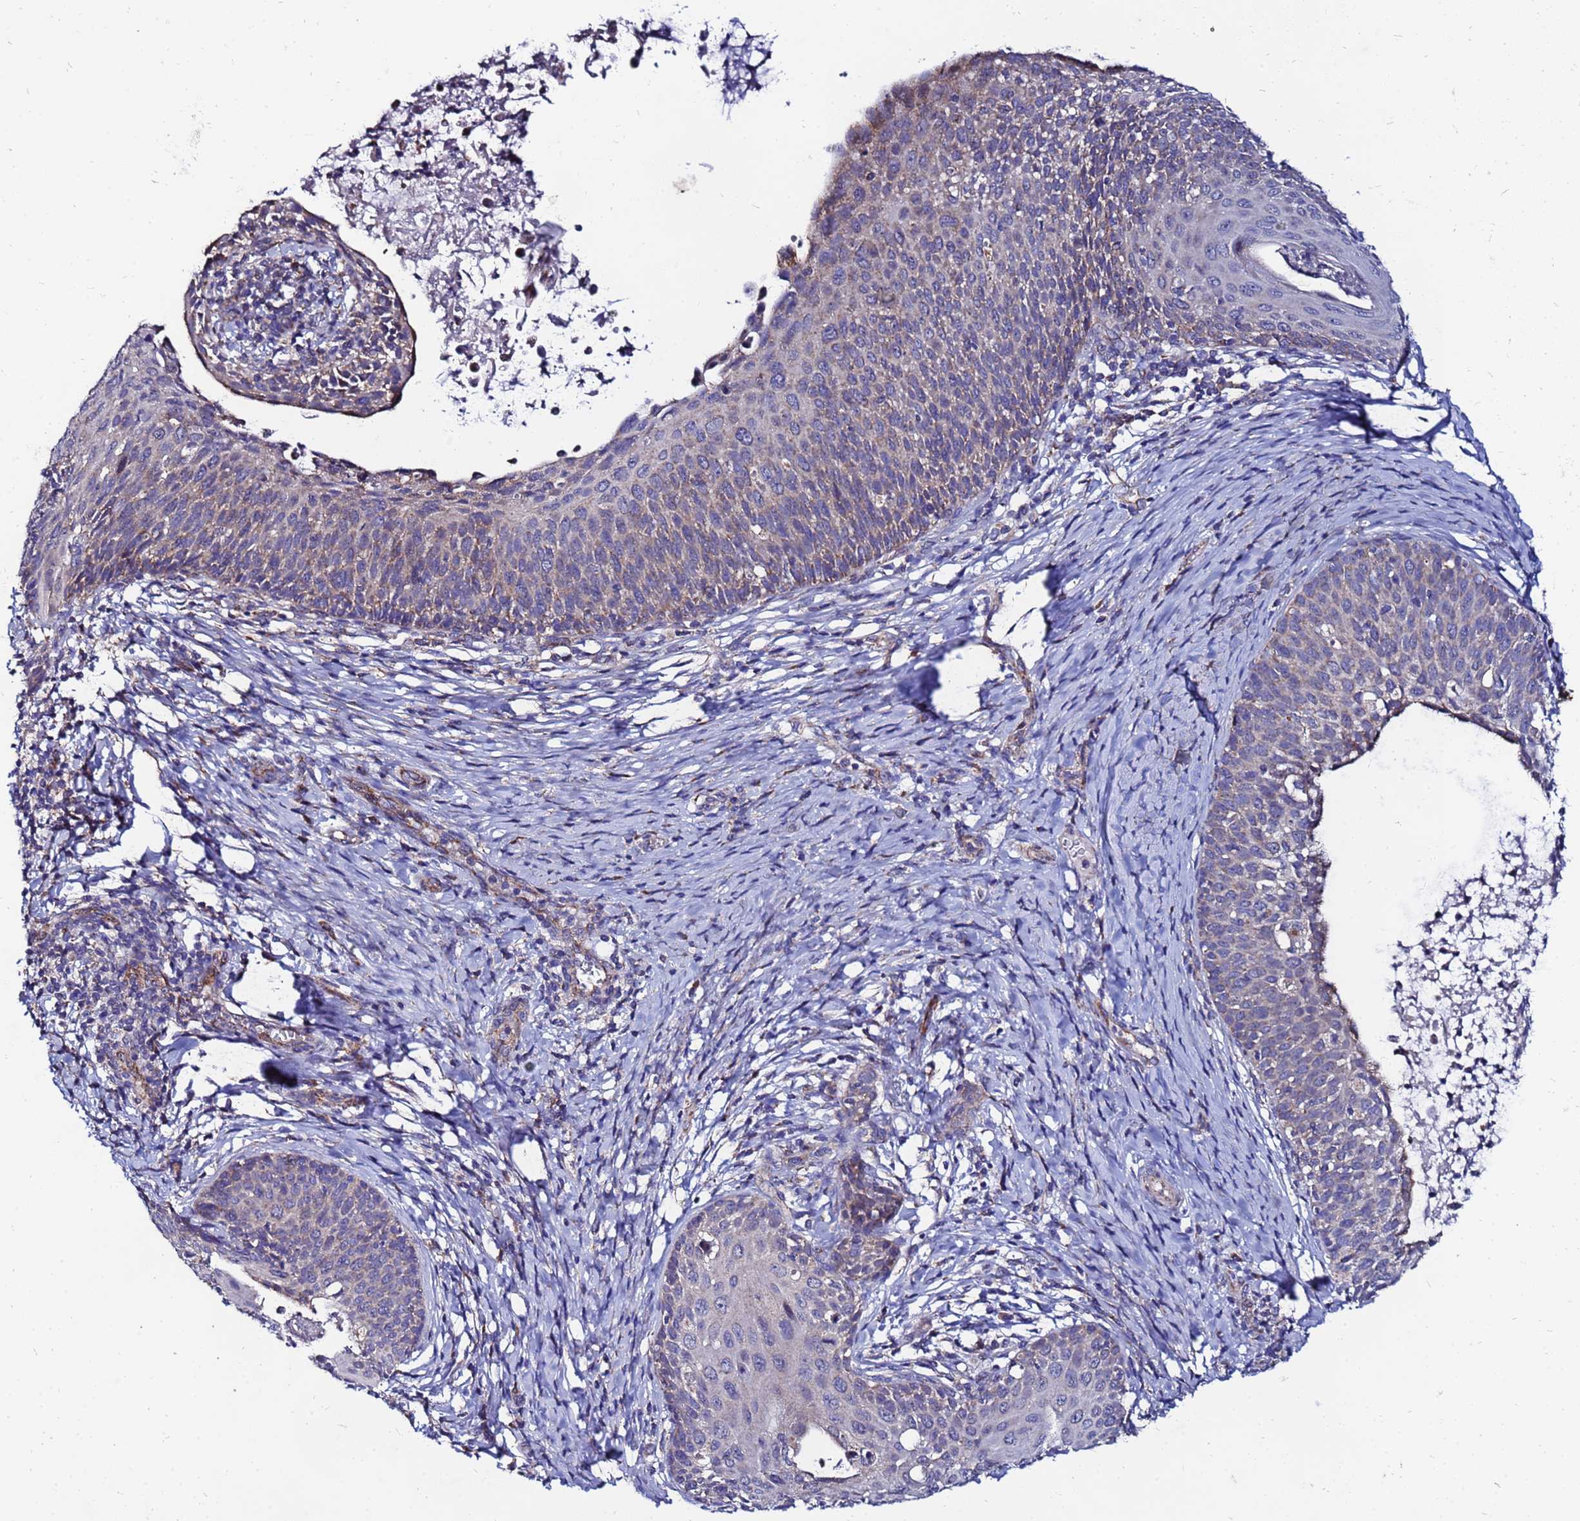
{"staining": {"intensity": "weak", "quantity": "25%-75%", "location": "cytoplasmic/membranous"}, "tissue": "cervical cancer", "cell_type": "Tumor cells", "image_type": "cancer", "snomed": [{"axis": "morphology", "description": "Squamous cell carcinoma, NOS"}, {"axis": "topography", "description": "Cervix"}], "caption": "Brown immunohistochemical staining in cervical cancer displays weak cytoplasmic/membranous positivity in approximately 25%-75% of tumor cells.", "gene": "FAHD2A", "patient": {"sex": "female", "age": 52}}